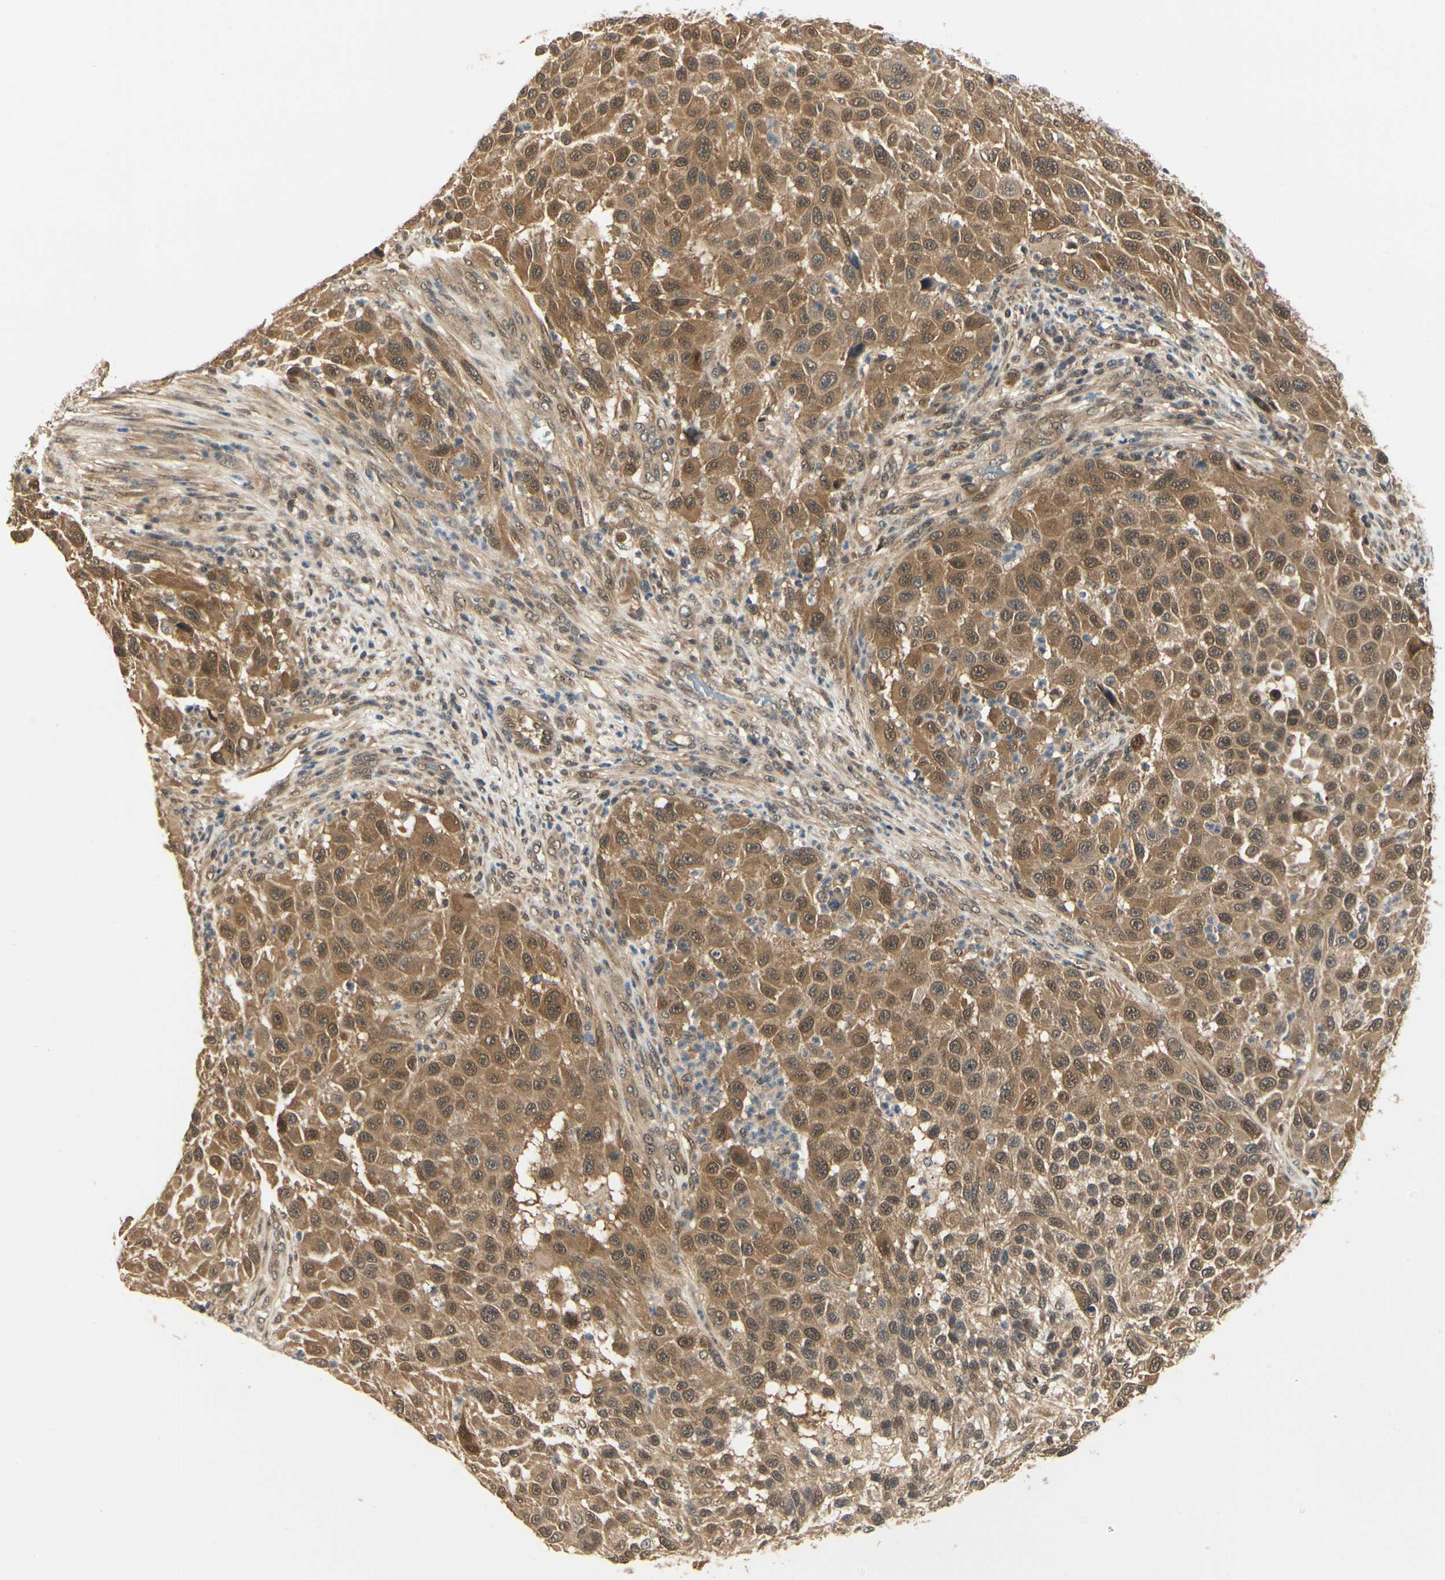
{"staining": {"intensity": "moderate", "quantity": ">75%", "location": "cytoplasmic/membranous,nuclear"}, "tissue": "melanoma", "cell_type": "Tumor cells", "image_type": "cancer", "snomed": [{"axis": "morphology", "description": "Malignant melanoma, Metastatic site"}, {"axis": "topography", "description": "Lymph node"}], "caption": "Tumor cells reveal medium levels of moderate cytoplasmic/membranous and nuclear staining in approximately >75% of cells in melanoma. Using DAB (brown) and hematoxylin (blue) stains, captured at high magnification using brightfield microscopy.", "gene": "UBE2Z", "patient": {"sex": "male", "age": 61}}